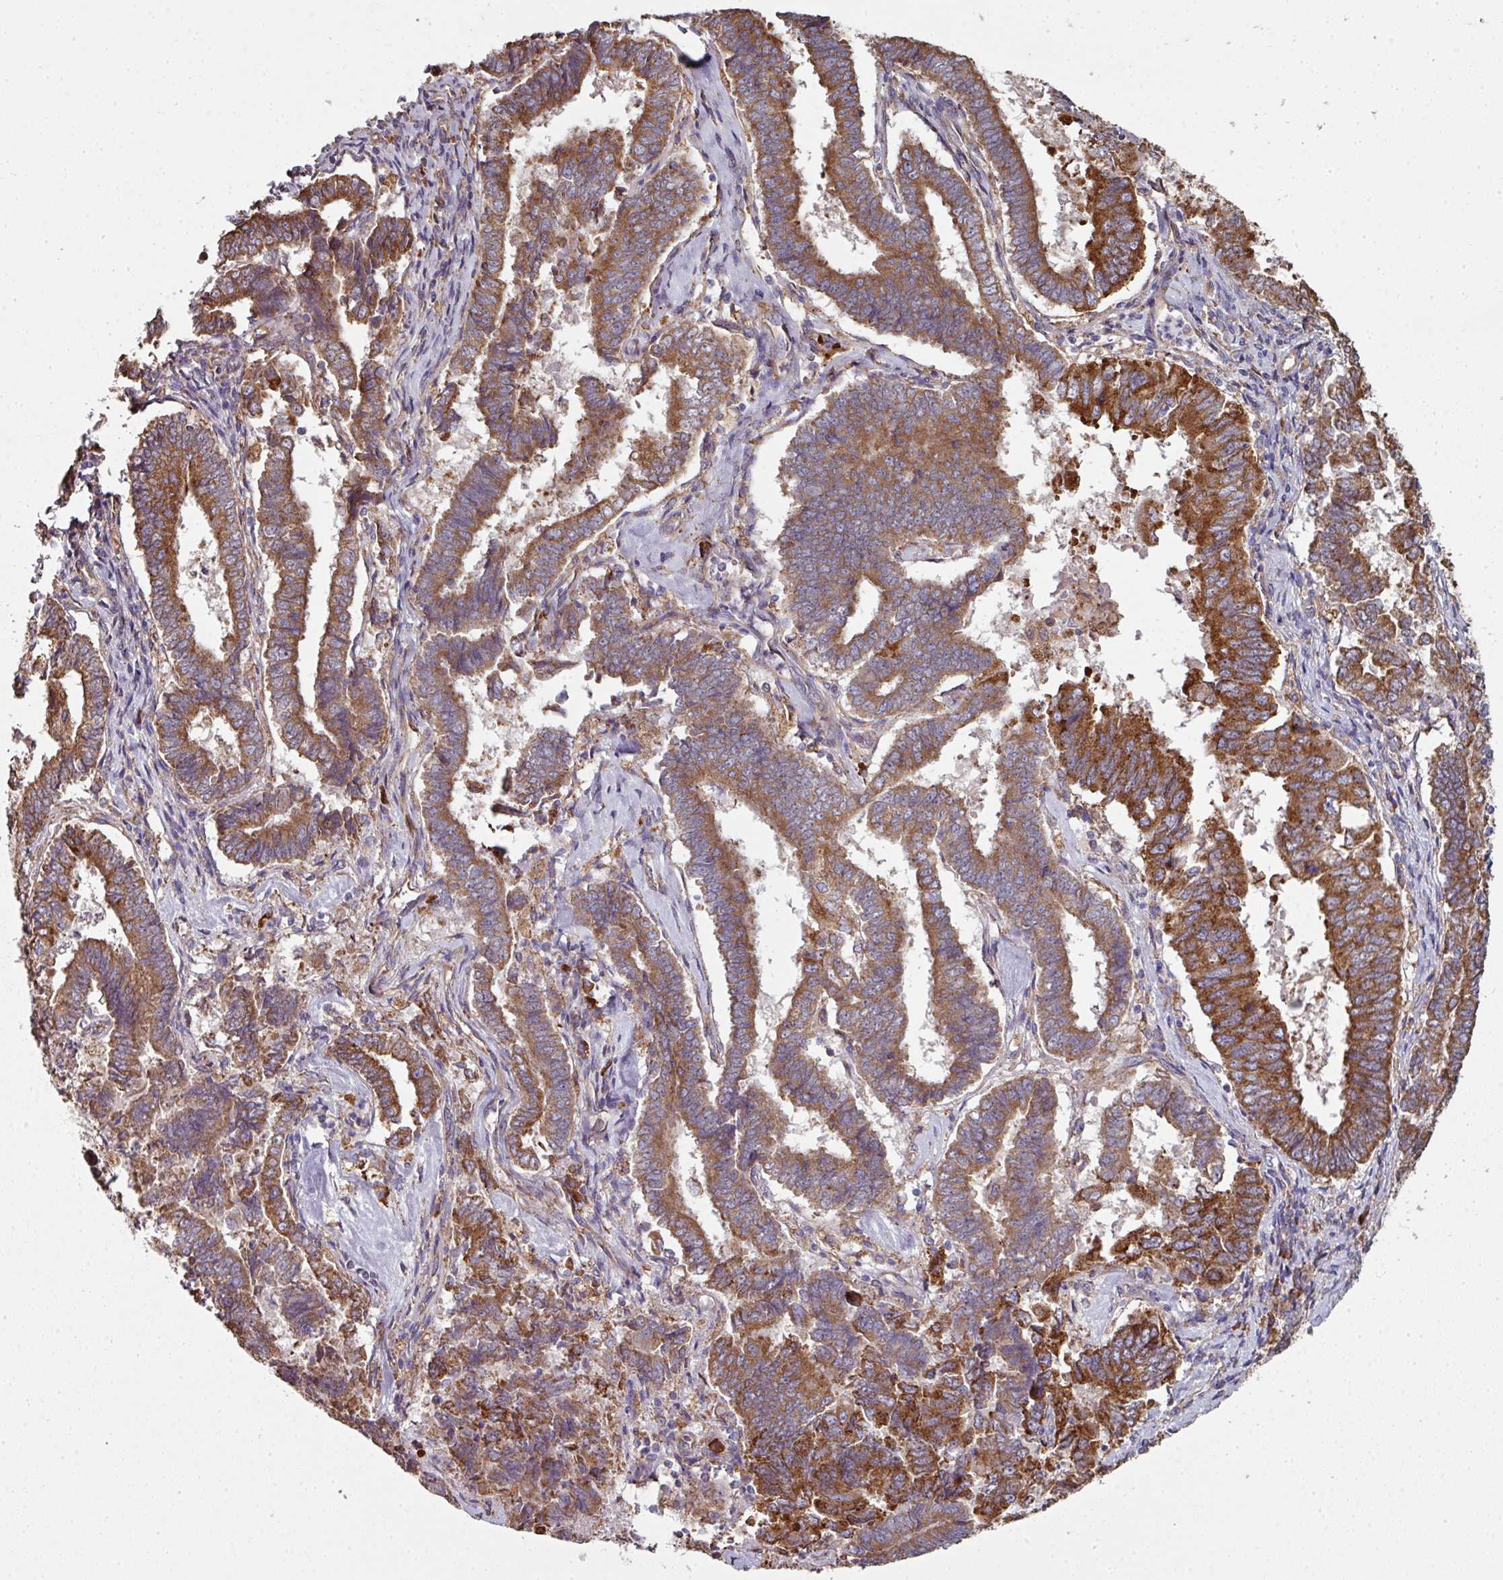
{"staining": {"intensity": "moderate", "quantity": ">75%", "location": "cytoplasmic/membranous"}, "tissue": "endometrial cancer", "cell_type": "Tumor cells", "image_type": "cancer", "snomed": [{"axis": "morphology", "description": "Adenocarcinoma, NOS"}, {"axis": "topography", "description": "Endometrium"}], "caption": "A medium amount of moderate cytoplasmic/membranous expression is present in about >75% of tumor cells in endometrial adenocarcinoma tissue.", "gene": "FAT4", "patient": {"sex": "female", "age": 72}}